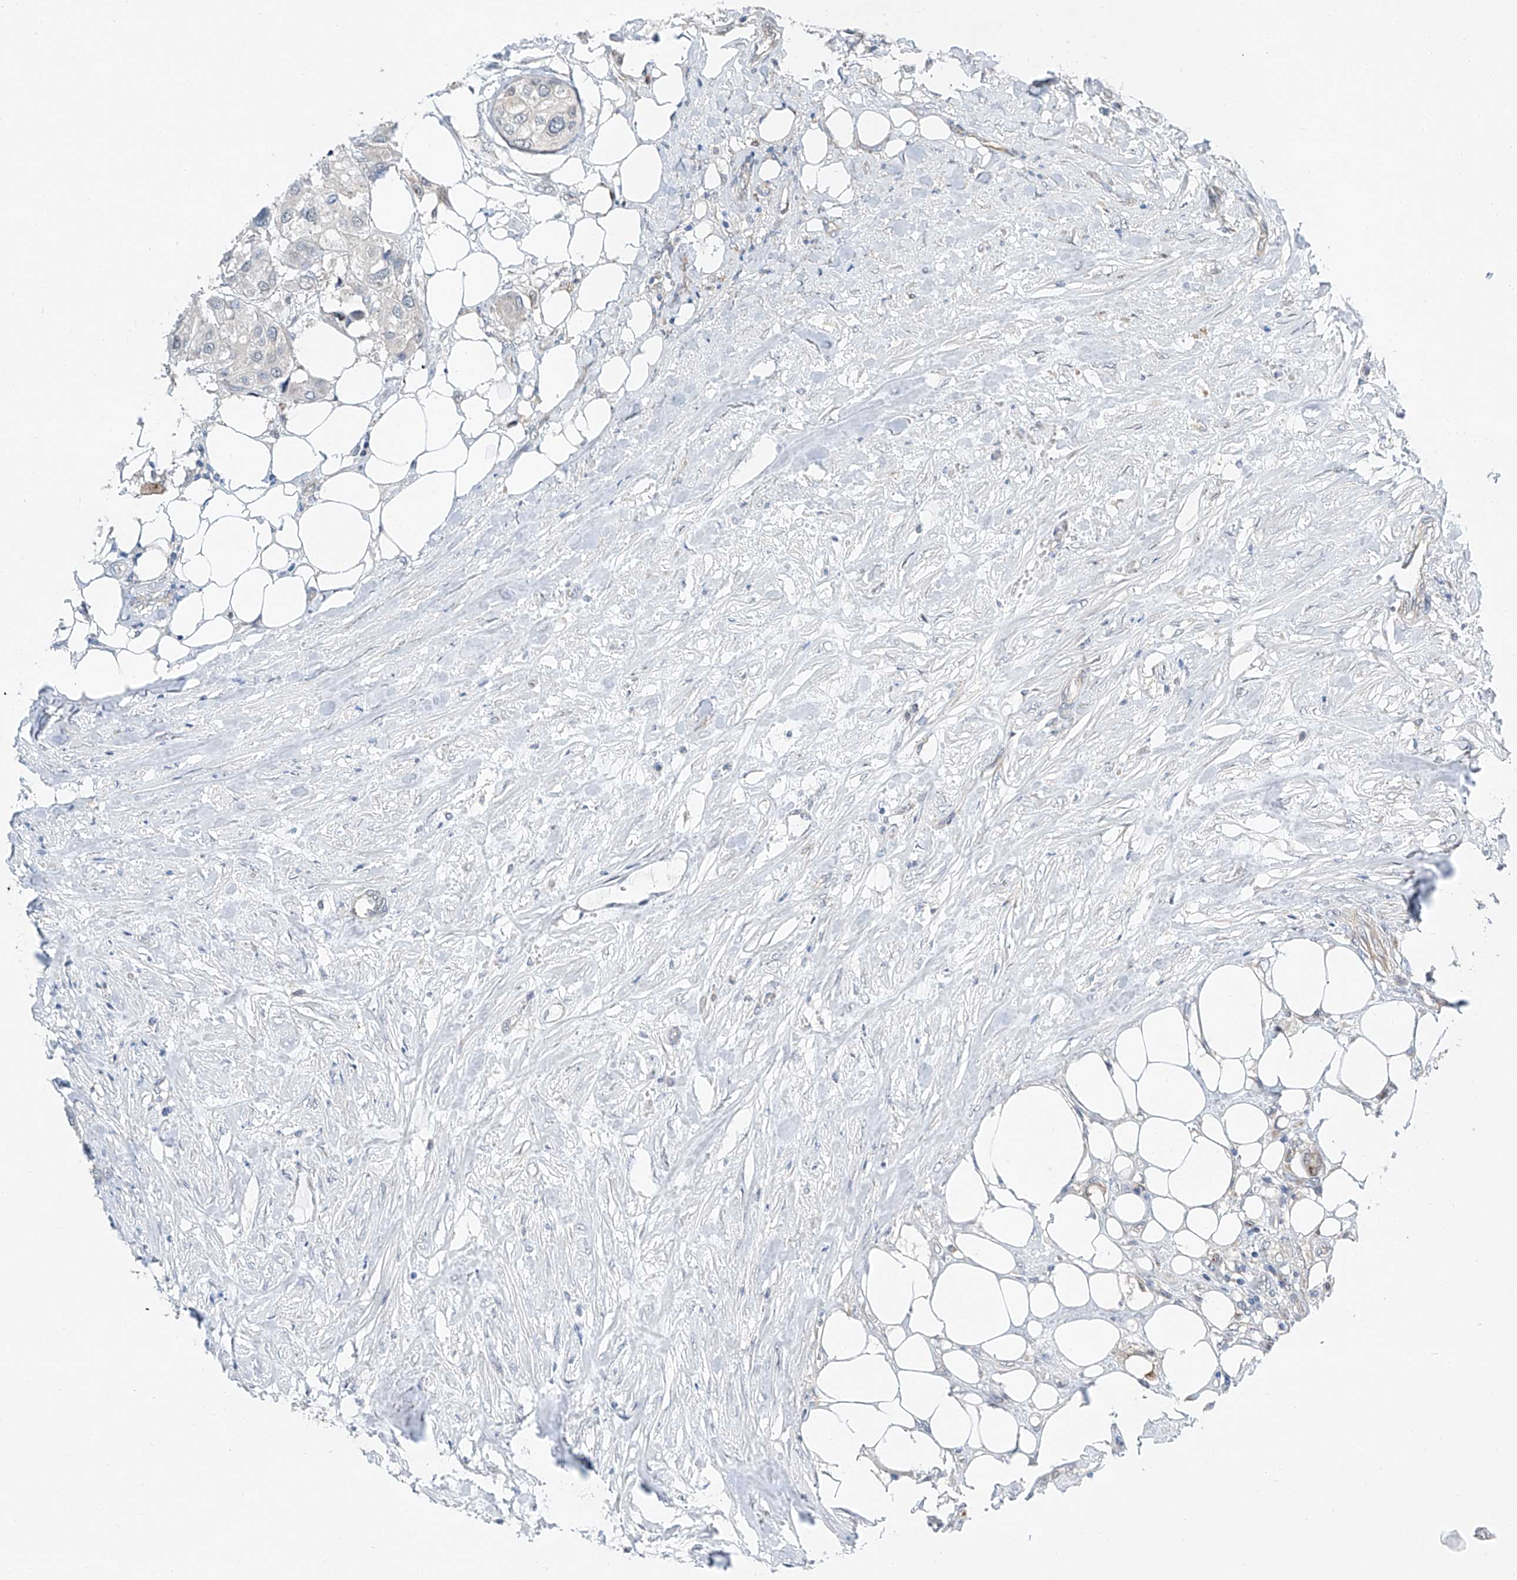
{"staining": {"intensity": "negative", "quantity": "none", "location": "none"}, "tissue": "urothelial cancer", "cell_type": "Tumor cells", "image_type": "cancer", "snomed": [{"axis": "morphology", "description": "Urothelial carcinoma, High grade"}, {"axis": "topography", "description": "Urinary bladder"}], "caption": "DAB immunohistochemical staining of urothelial cancer reveals no significant positivity in tumor cells.", "gene": "CLDND1", "patient": {"sex": "male", "age": 64}}